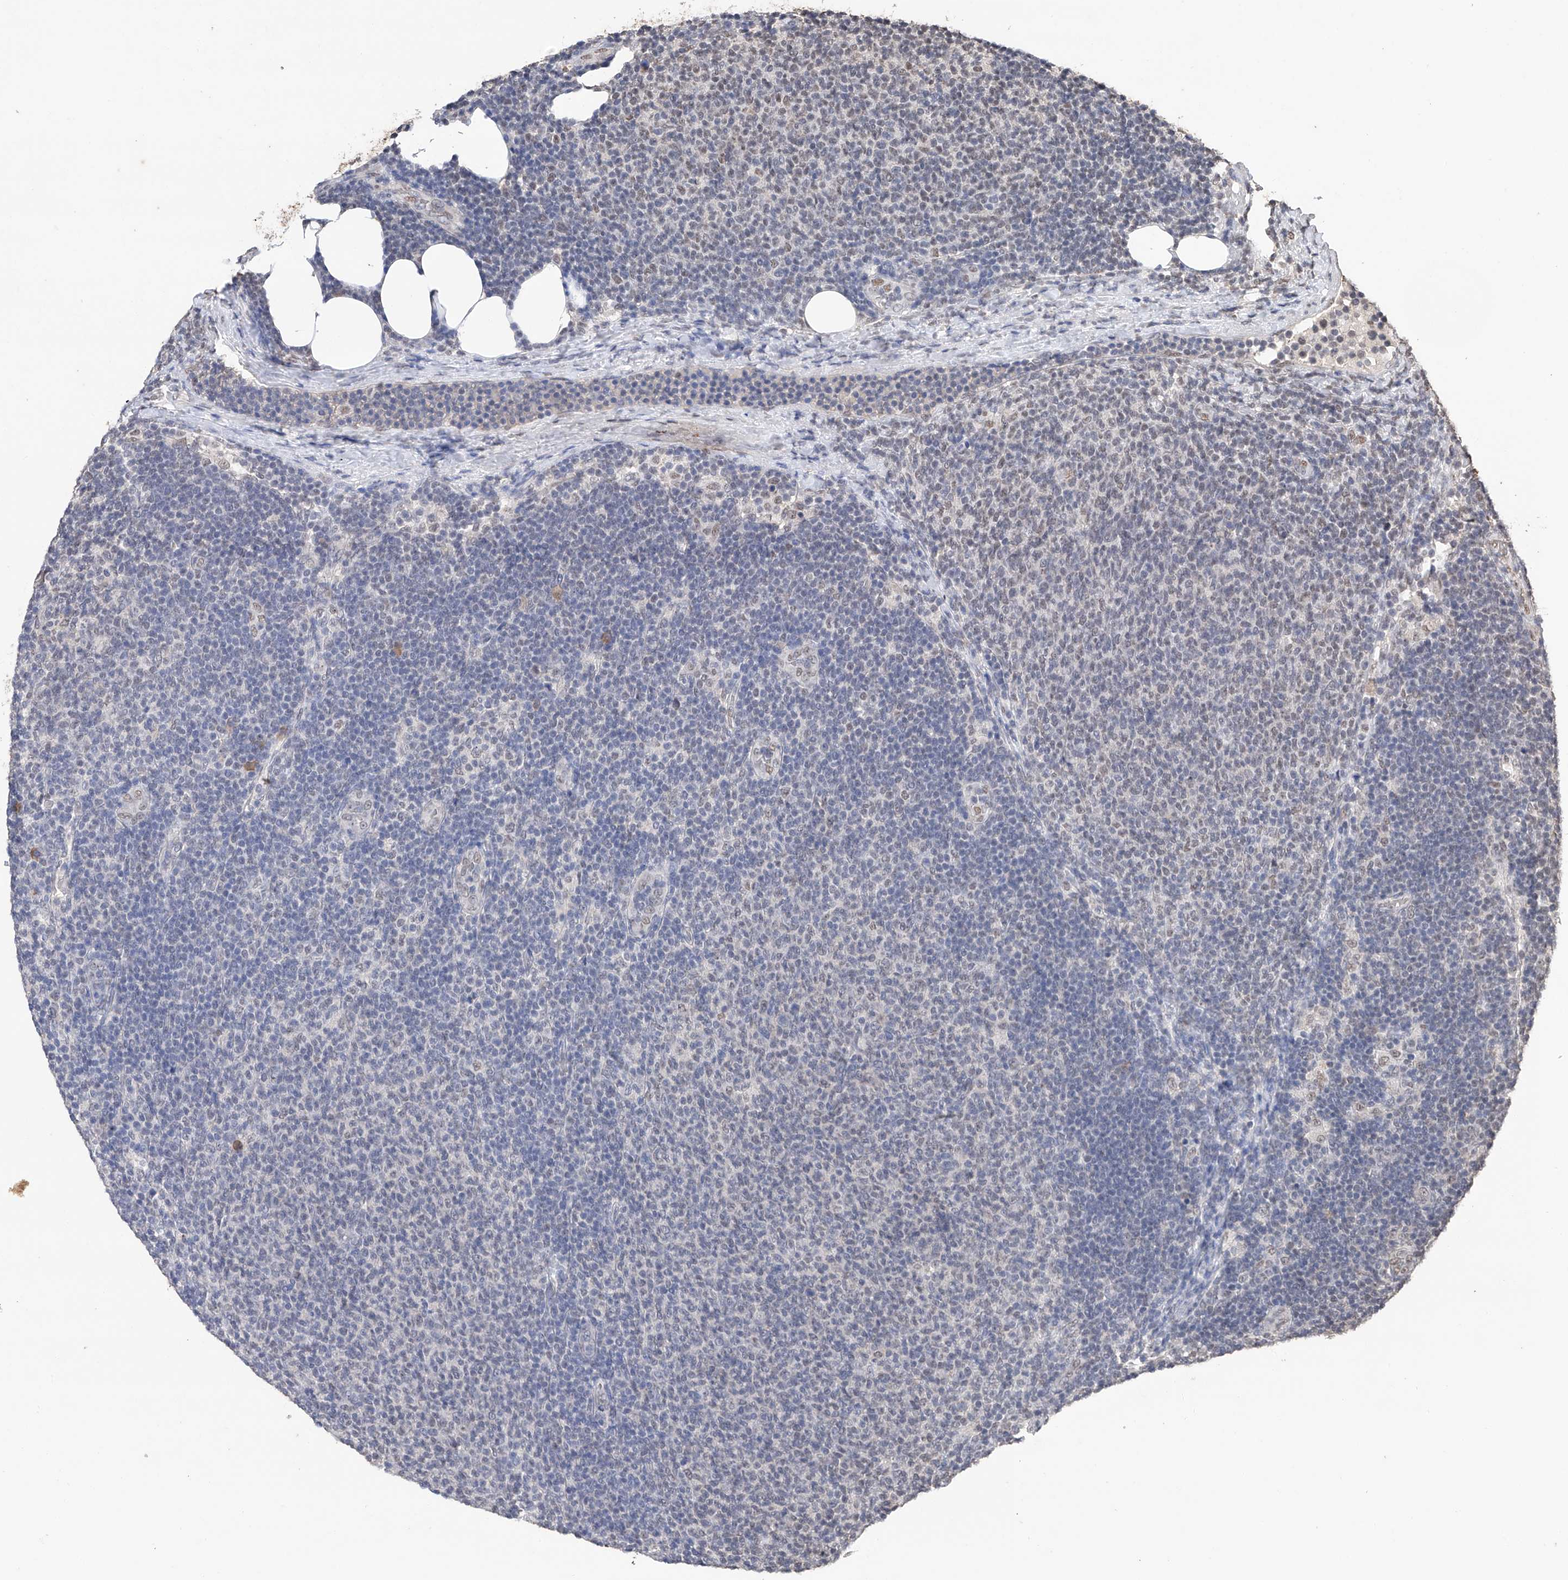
{"staining": {"intensity": "negative", "quantity": "none", "location": "none"}, "tissue": "lymphoma", "cell_type": "Tumor cells", "image_type": "cancer", "snomed": [{"axis": "morphology", "description": "Malignant lymphoma, non-Hodgkin's type, Low grade"}, {"axis": "topography", "description": "Lymph node"}], "caption": "The IHC photomicrograph has no significant staining in tumor cells of low-grade malignant lymphoma, non-Hodgkin's type tissue.", "gene": "DMAP1", "patient": {"sex": "male", "age": 66}}